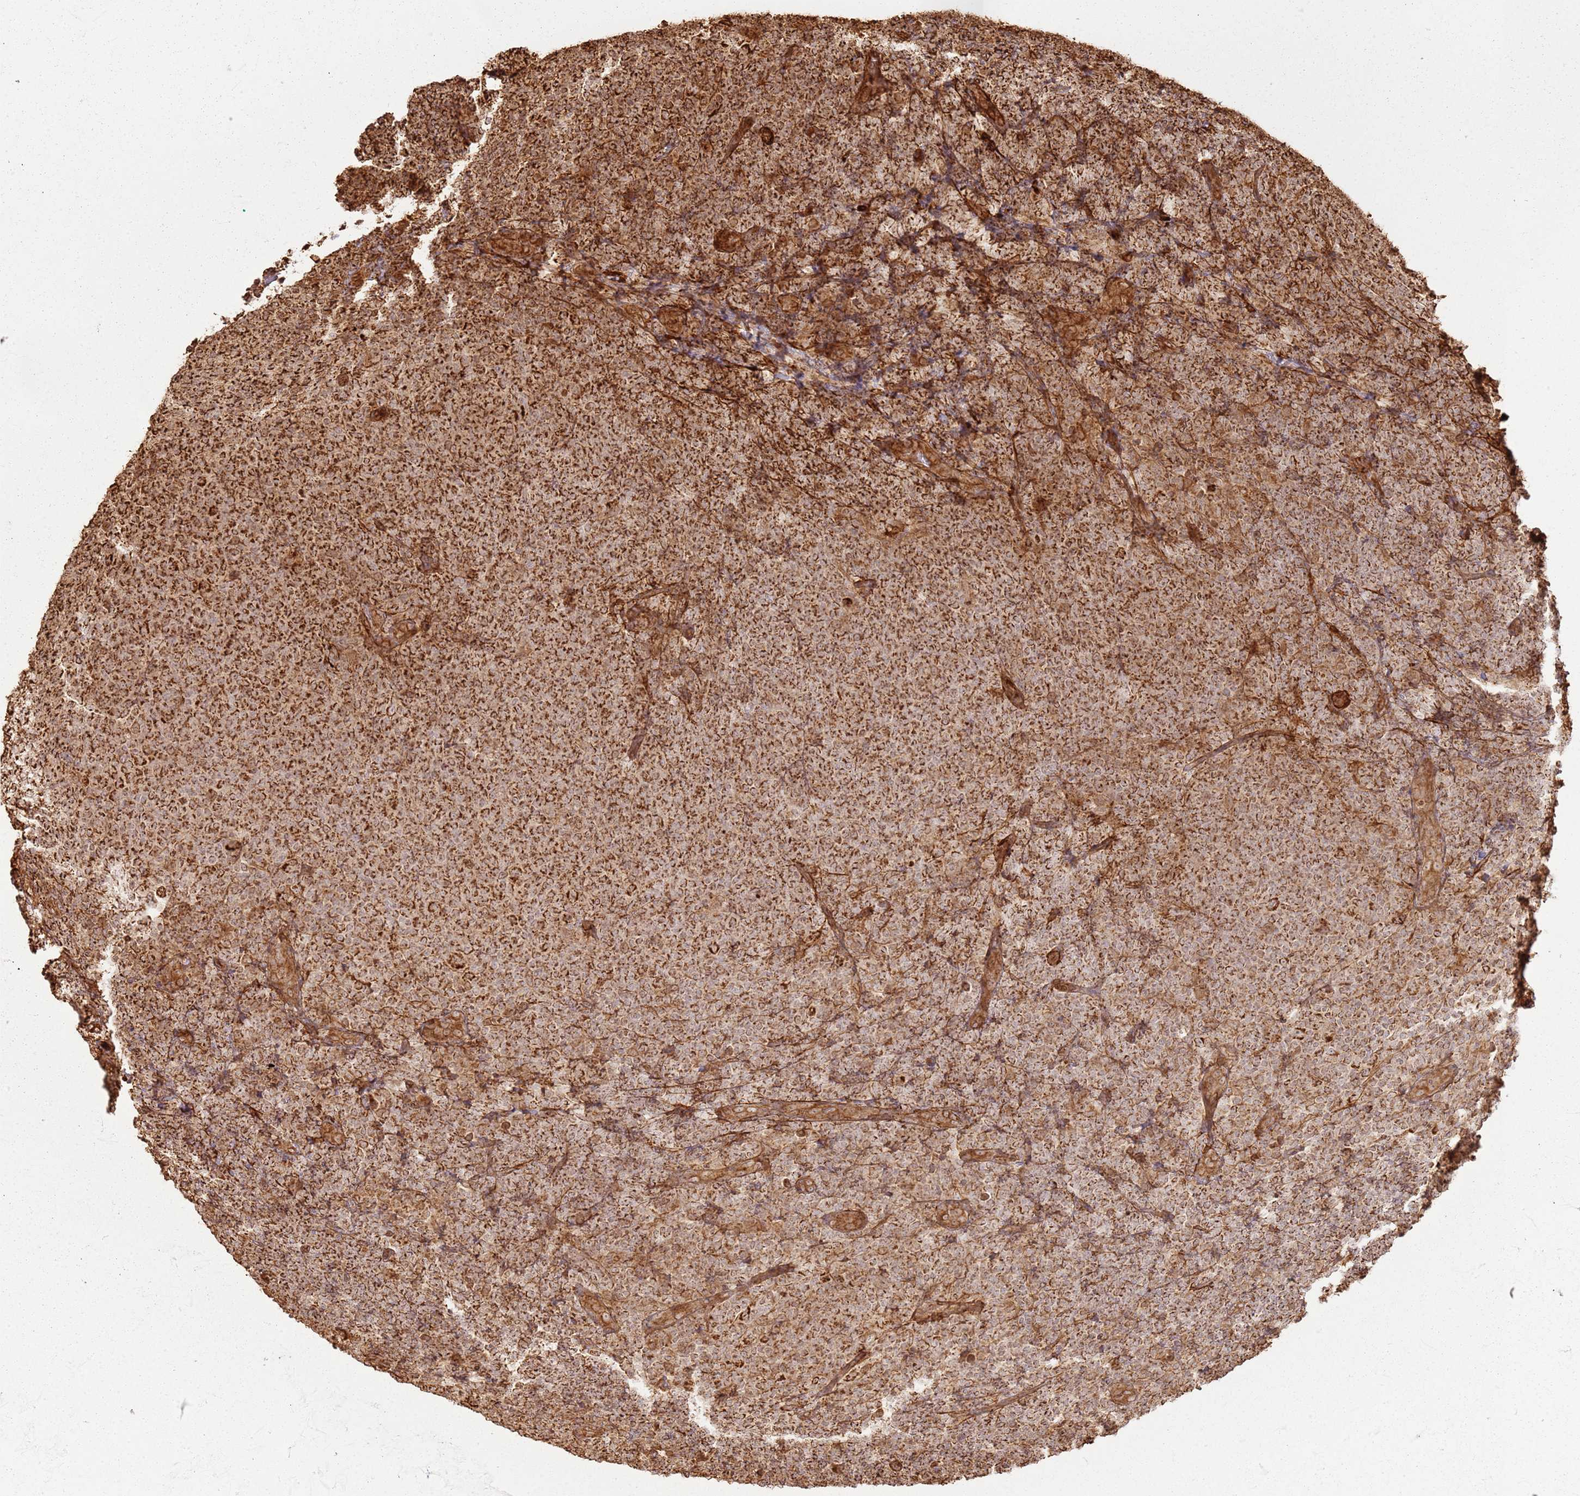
{"staining": {"intensity": "strong", "quantity": ">75%", "location": "cytoplasmic/membranous"}, "tissue": "lymphoma", "cell_type": "Tumor cells", "image_type": "cancer", "snomed": [{"axis": "morphology", "description": "Malignant lymphoma, non-Hodgkin's type, Low grade"}, {"axis": "topography", "description": "Lymph node"}], "caption": "Strong cytoplasmic/membranous staining is appreciated in about >75% of tumor cells in malignant lymphoma, non-Hodgkin's type (low-grade).", "gene": "DDX59", "patient": {"sex": "male", "age": 66}}